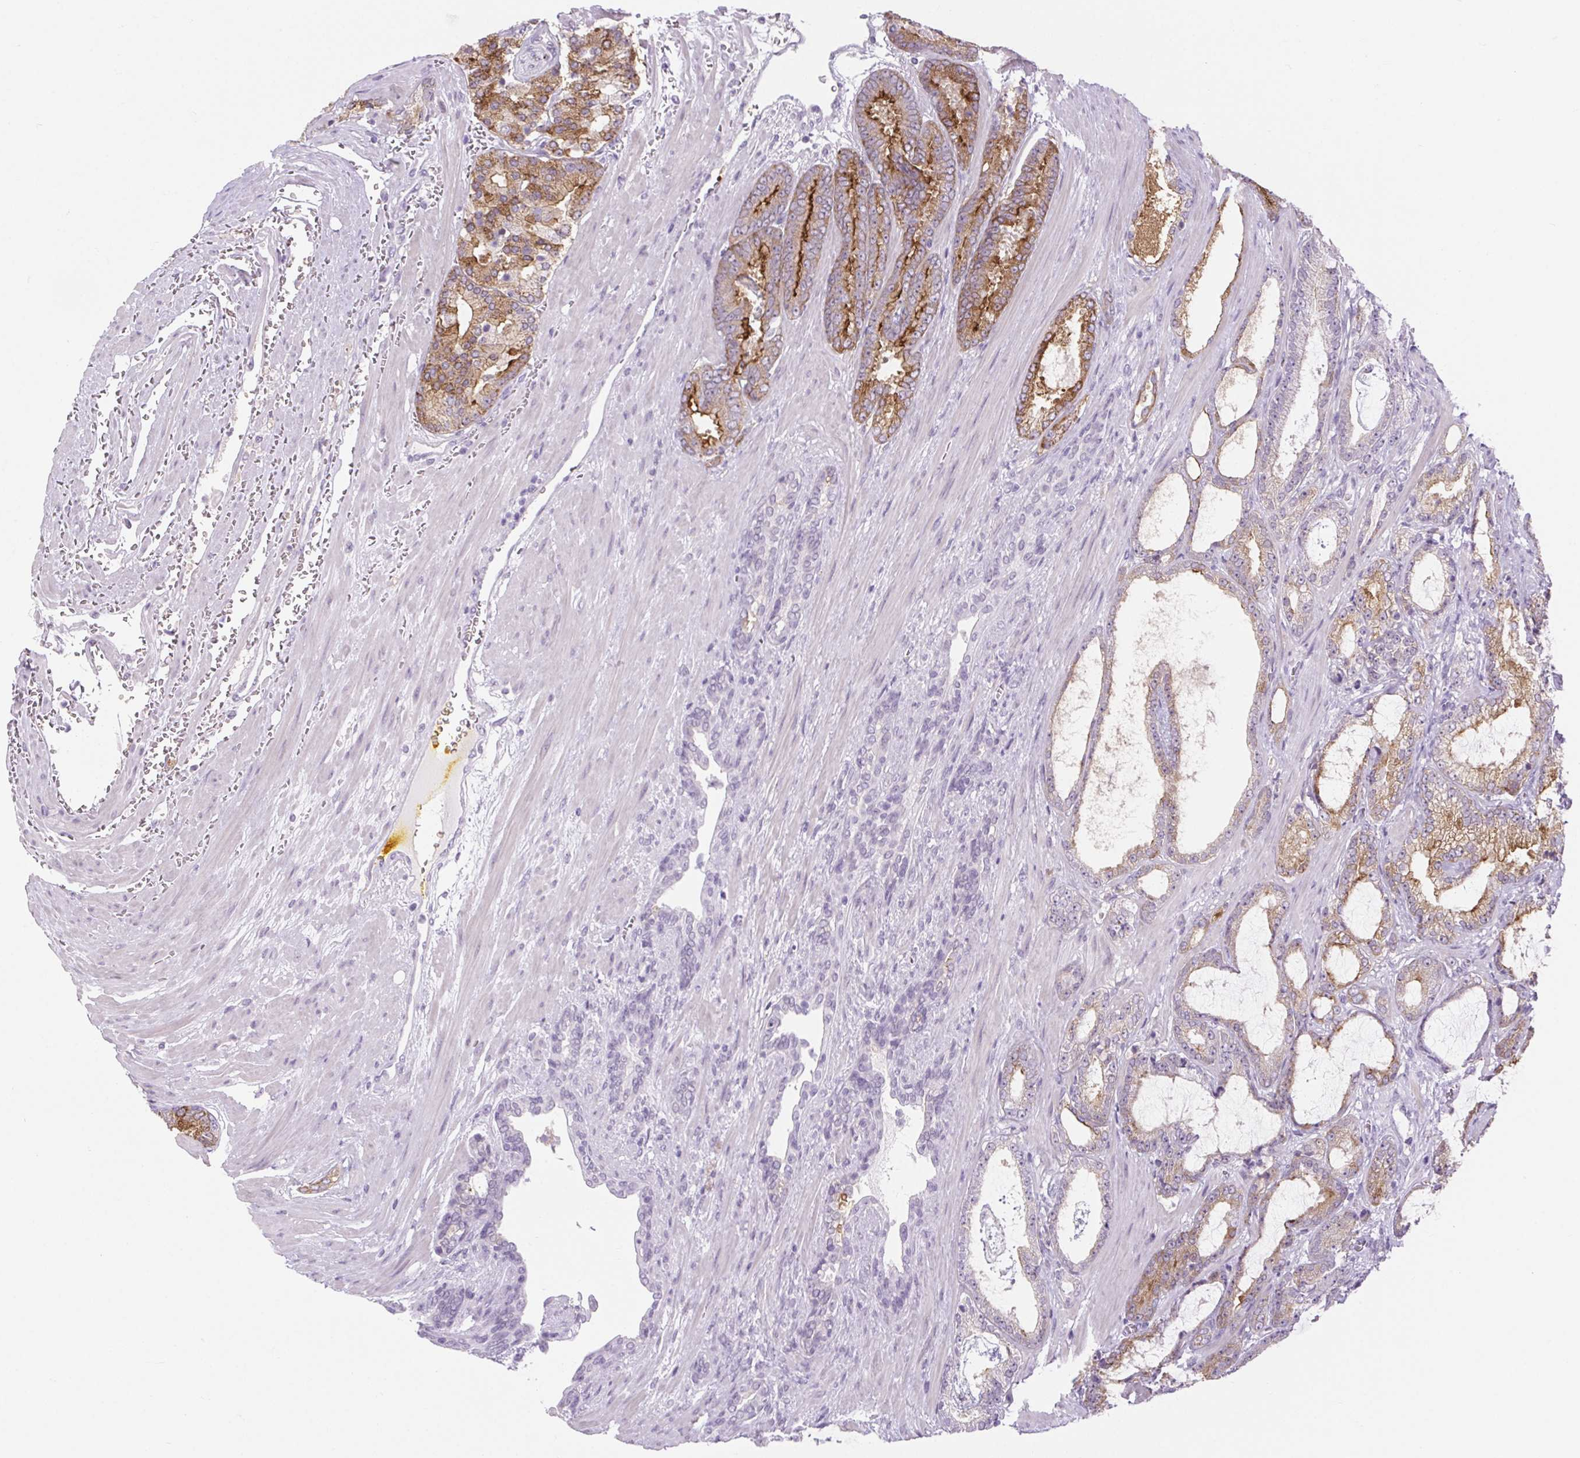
{"staining": {"intensity": "strong", "quantity": "25%-75%", "location": "cytoplasmic/membranous"}, "tissue": "prostate cancer", "cell_type": "Tumor cells", "image_type": "cancer", "snomed": [{"axis": "morphology", "description": "Adenocarcinoma, High grade"}, {"axis": "topography", "description": "Prostate"}], "caption": "DAB (3,3'-diaminobenzidine) immunohistochemical staining of prostate cancer (adenocarcinoma (high-grade)) reveals strong cytoplasmic/membranous protein staining in about 25%-75% of tumor cells.", "gene": "BCAS1", "patient": {"sex": "male", "age": 64}}